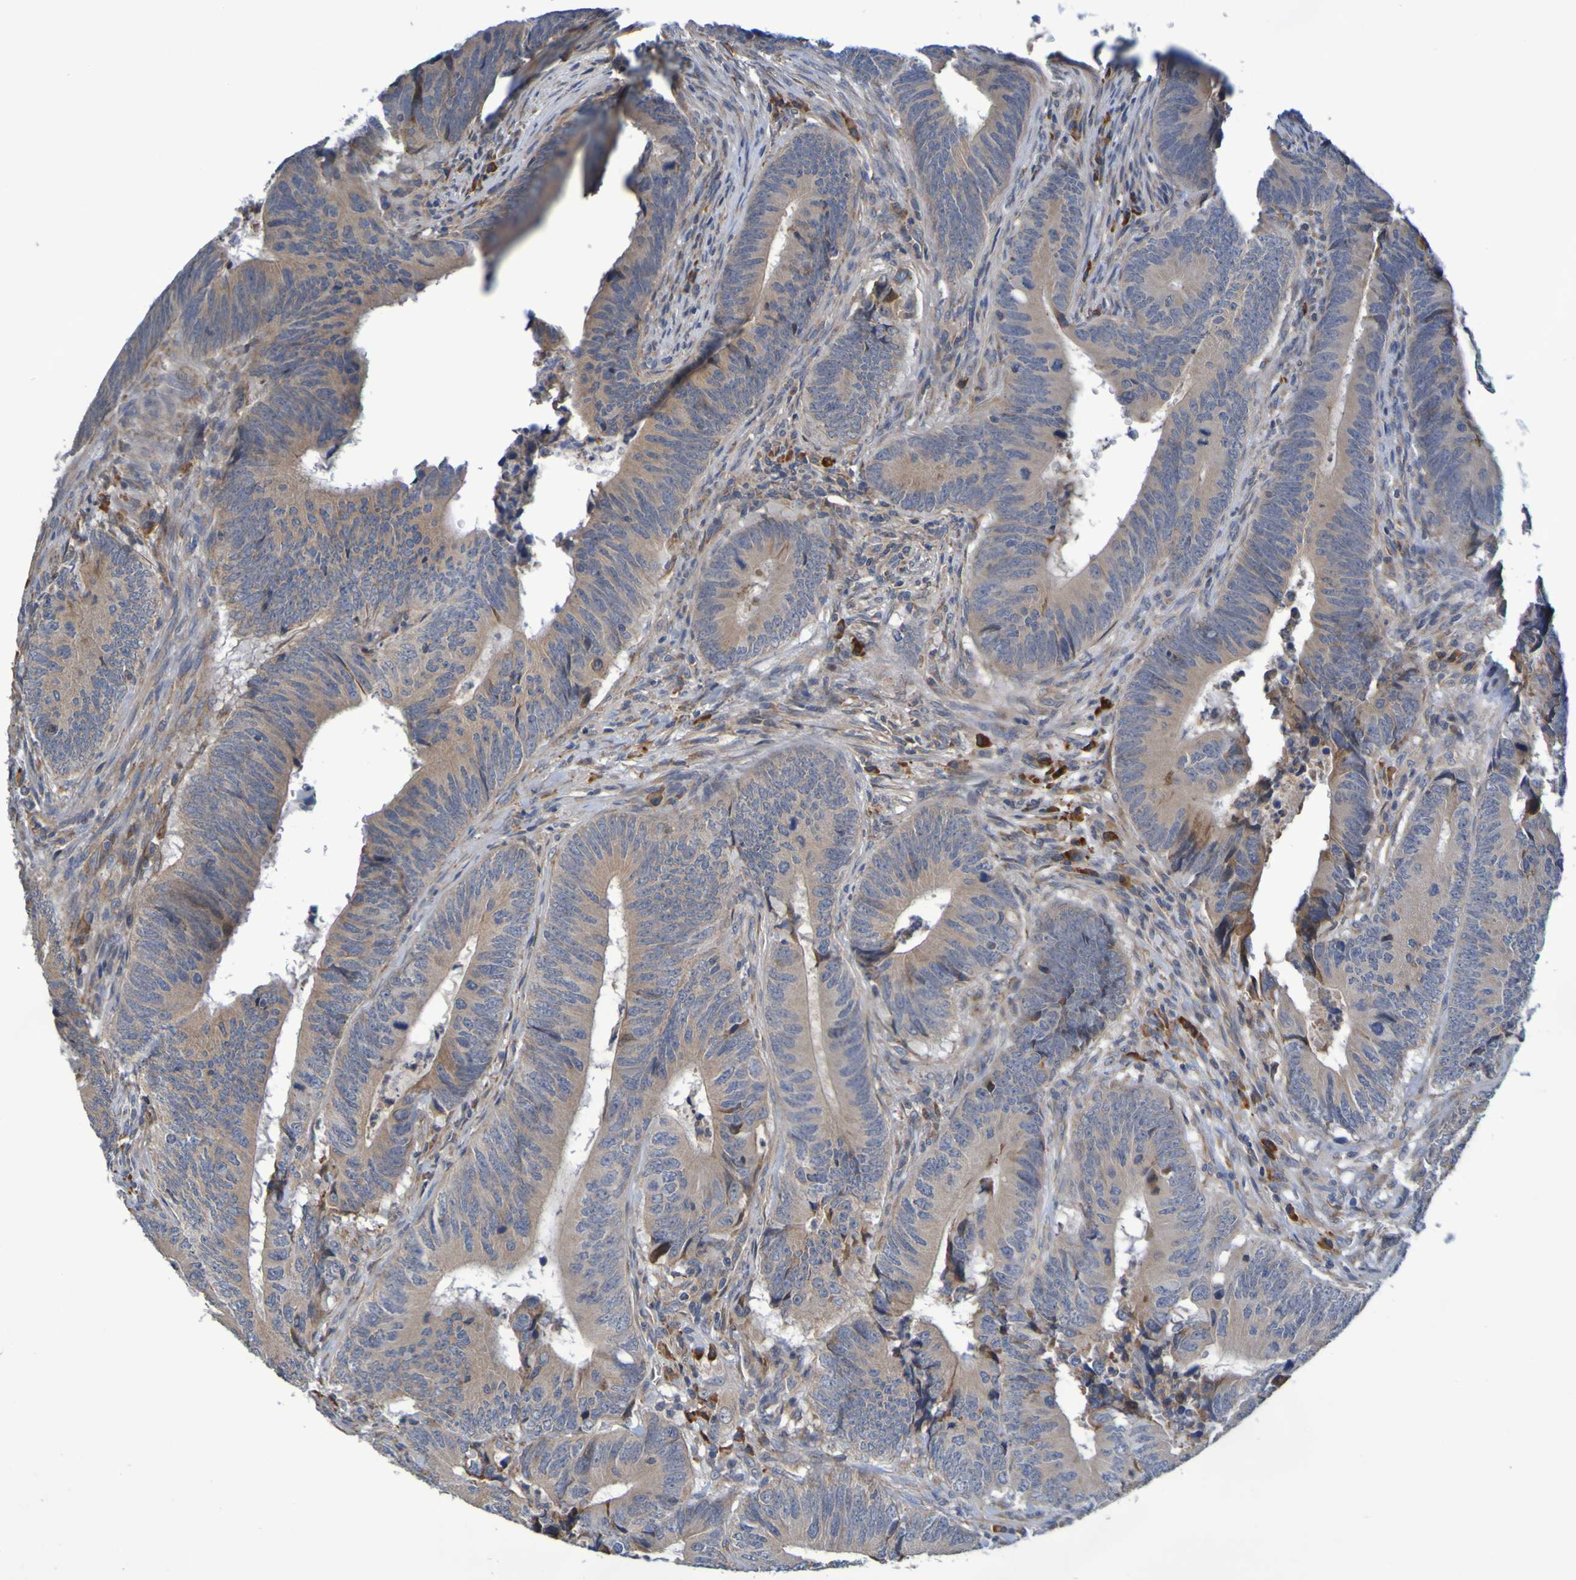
{"staining": {"intensity": "weak", "quantity": ">75%", "location": "cytoplasmic/membranous"}, "tissue": "colorectal cancer", "cell_type": "Tumor cells", "image_type": "cancer", "snomed": [{"axis": "morphology", "description": "Normal tissue, NOS"}, {"axis": "morphology", "description": "Adenocarcinoma, NOS"}, {"axis": "topography", "description": "Colon"}], "caption": "Immunohistochemistry (IHC) staining of colorectal cancer, which exhibits low levels of weak cytoplasmic/membranous expression in approximately >75% of tumor cells indicating weak cytoplasmic/membranous protein staining. The staining was performed using DAB (3,3'-diaminobenzidine) (brown) for protein detection and nuclei were counterstained in hematoxylin (blue).", "gene": "CLDN18", "patient": {"sex": "male", "age": 56}}